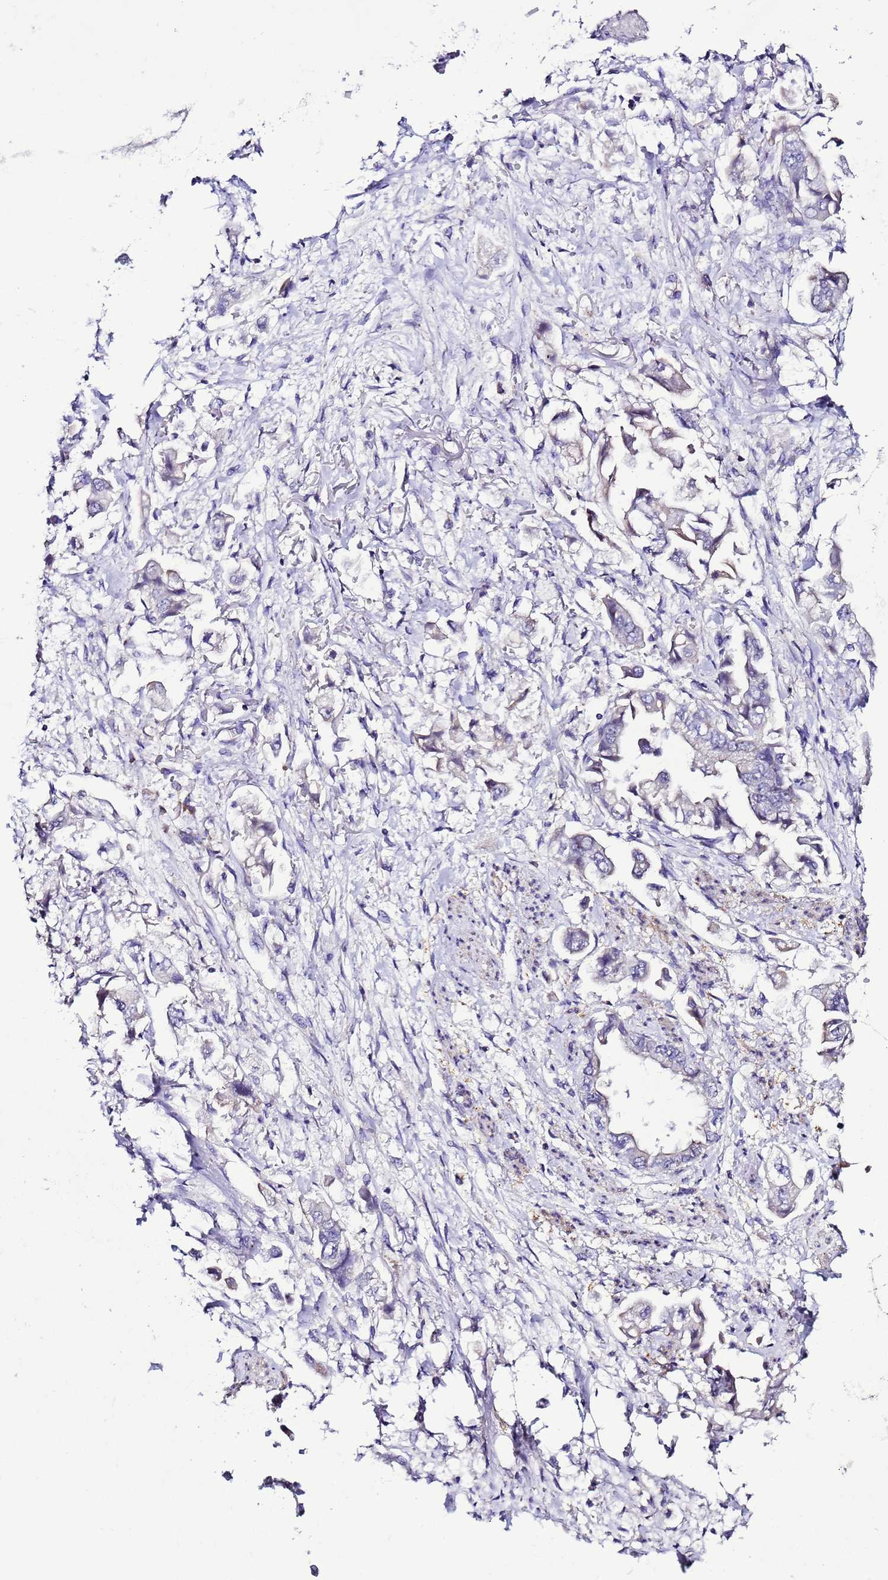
{"staining": {"intensity": "negative", "quantity": "none", "location": "none"}, "tissue": "stomach cancer", "cell_type": "Tumor cells", "image_type": "cancer", "snomed": [{"axis": "morphology", "description": "Adenocarcinoma, NOS"}, {"axis": "topography", "description": "Stomach"}], "caption": "The IHC photomicrograph has no significant staining in tumor cells of stomach adenocarcinoma tissue.", "gene": "DPH6", "patient": {"sex": "male", "age": 62}}